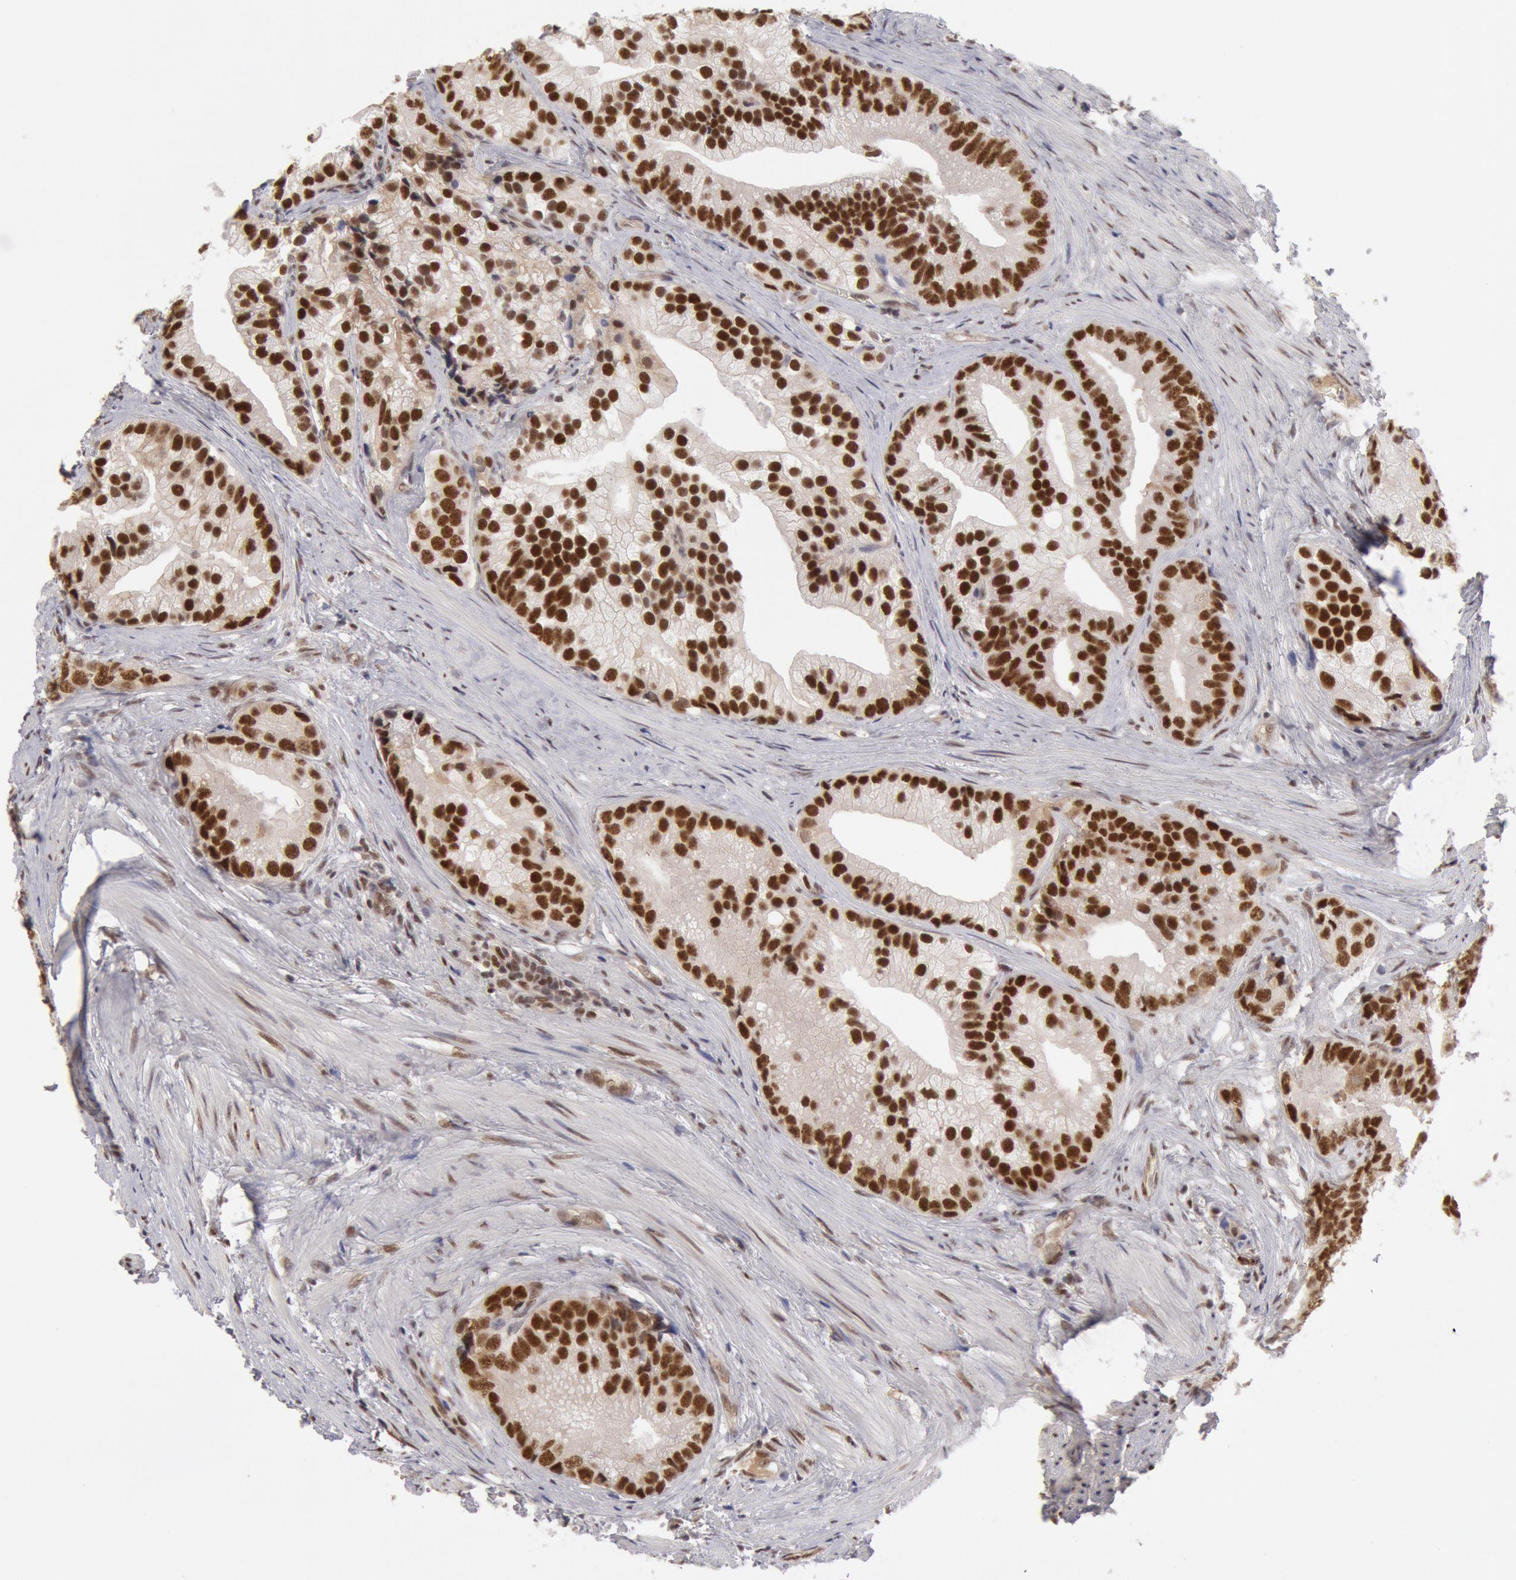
{"staining": {"intensity": "strong", "quantity": ">75%", "location": "nuclear"}, "tissue": "prostate cancer", "cell_type": "Tumor cells", "image_type": "cancer", "snomed": [{"axis": "morphology", "description": "Adenocarcinoma, Low grade"}, {"axis": "topography", "description": "Prostate"}], "caption": "Immunohistochemistry image of adenocarcinoma (low-grade) (prostate) stained for a protein (brown), which reveals high levels of strong nuclear expression in approximately >75% of tumor cells.", "gene": "PPP4R3B", "patient": {"sex": "male", "age": 71}}